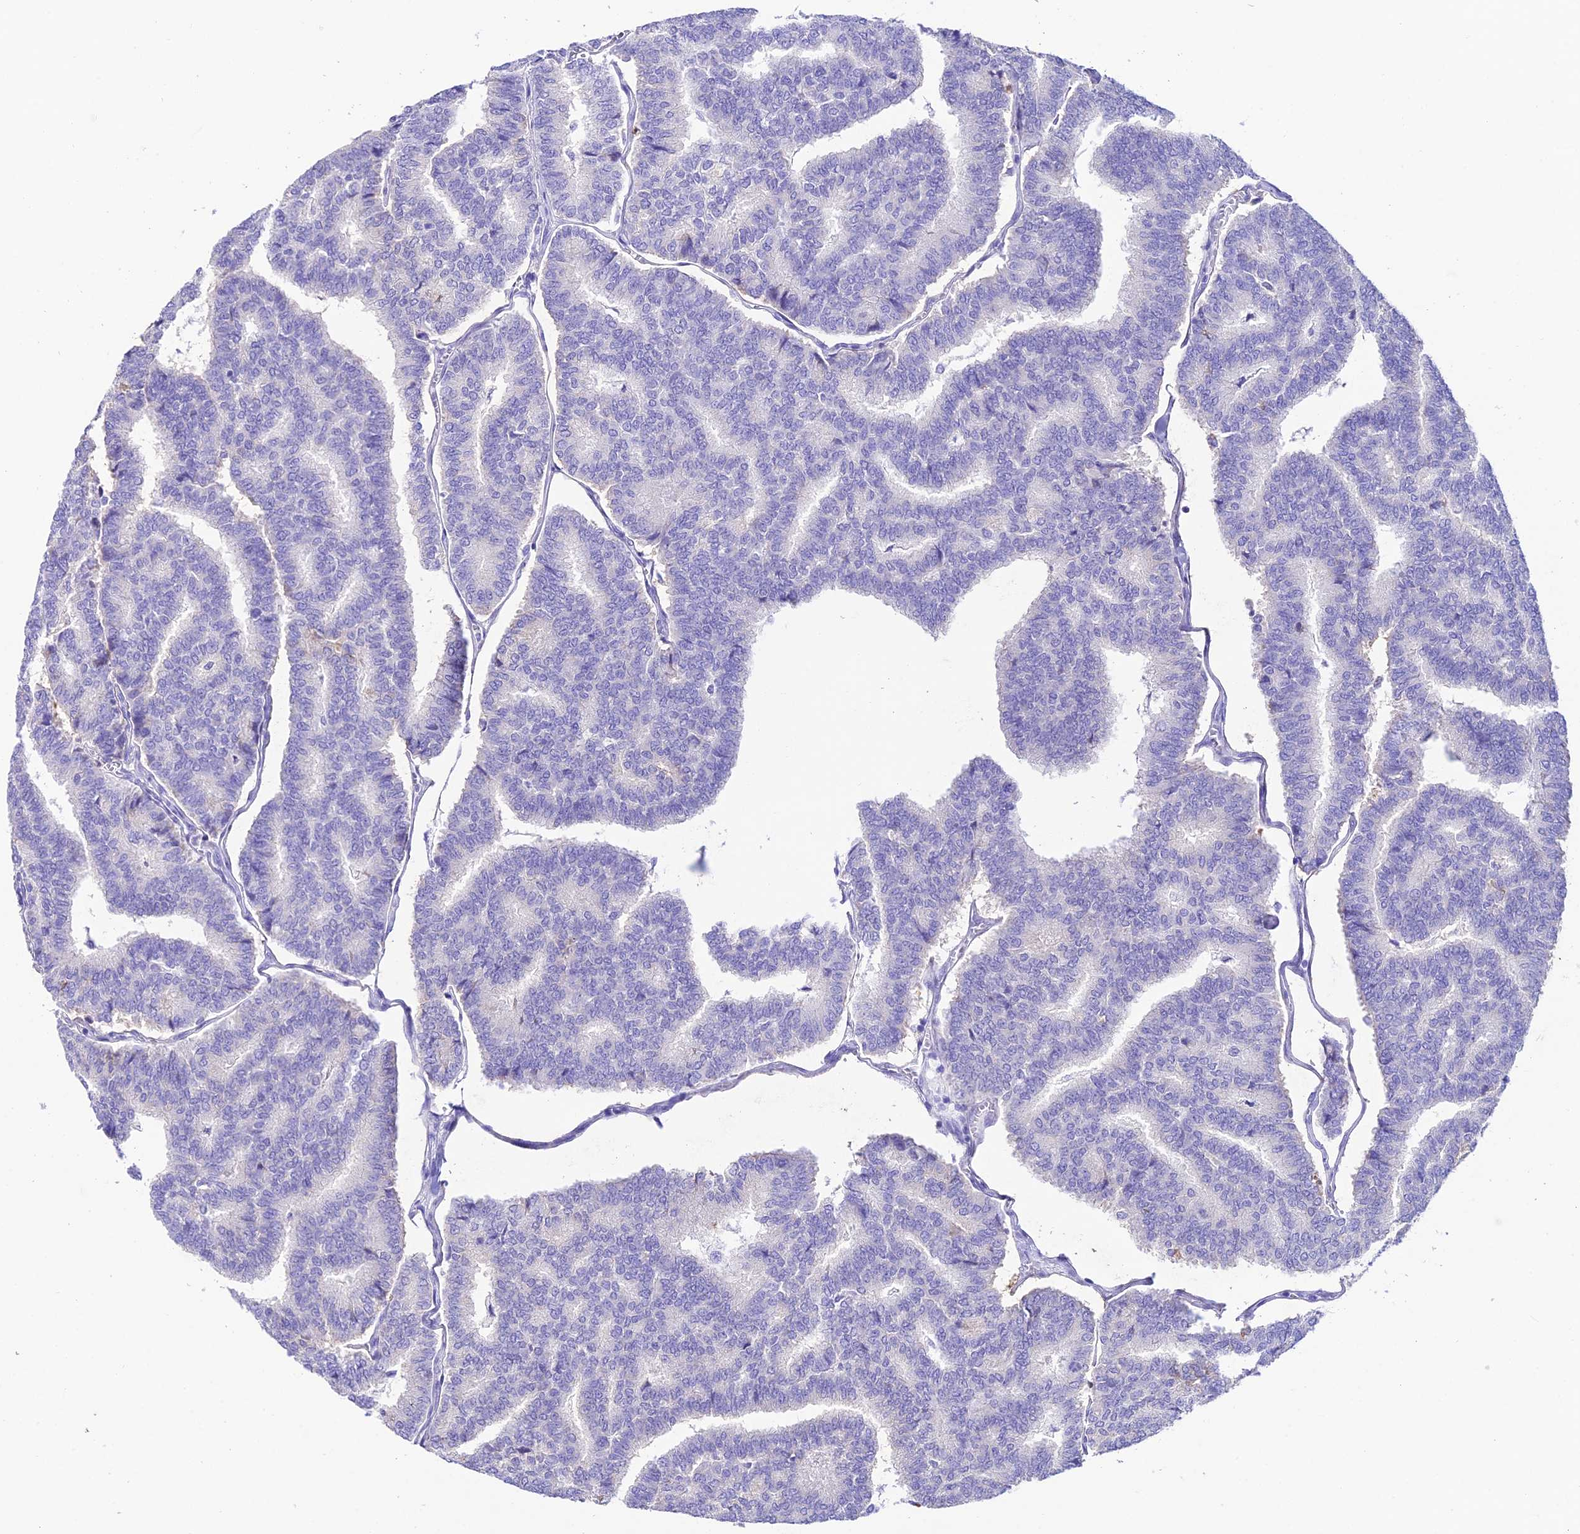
{"staining": {"intensity": "negative", "quantity": "none", "location": "none"}, "tissue": "thyroid cancer", "cell_type": "Tumor cells", "image_type": "cancer", "snomed": [{"axis": "morphology", "description": "Papillary adenocarcinoma, NOS"}, {"axis": "topography", "description": "Thyroid gland"}], "caption": "This is an IHC image of papillary adenocarcinoma (thyroid). There is no expression in tumor cells.", "gene": "NLRP6", "patient": {"sex": "female", "age": 35}}